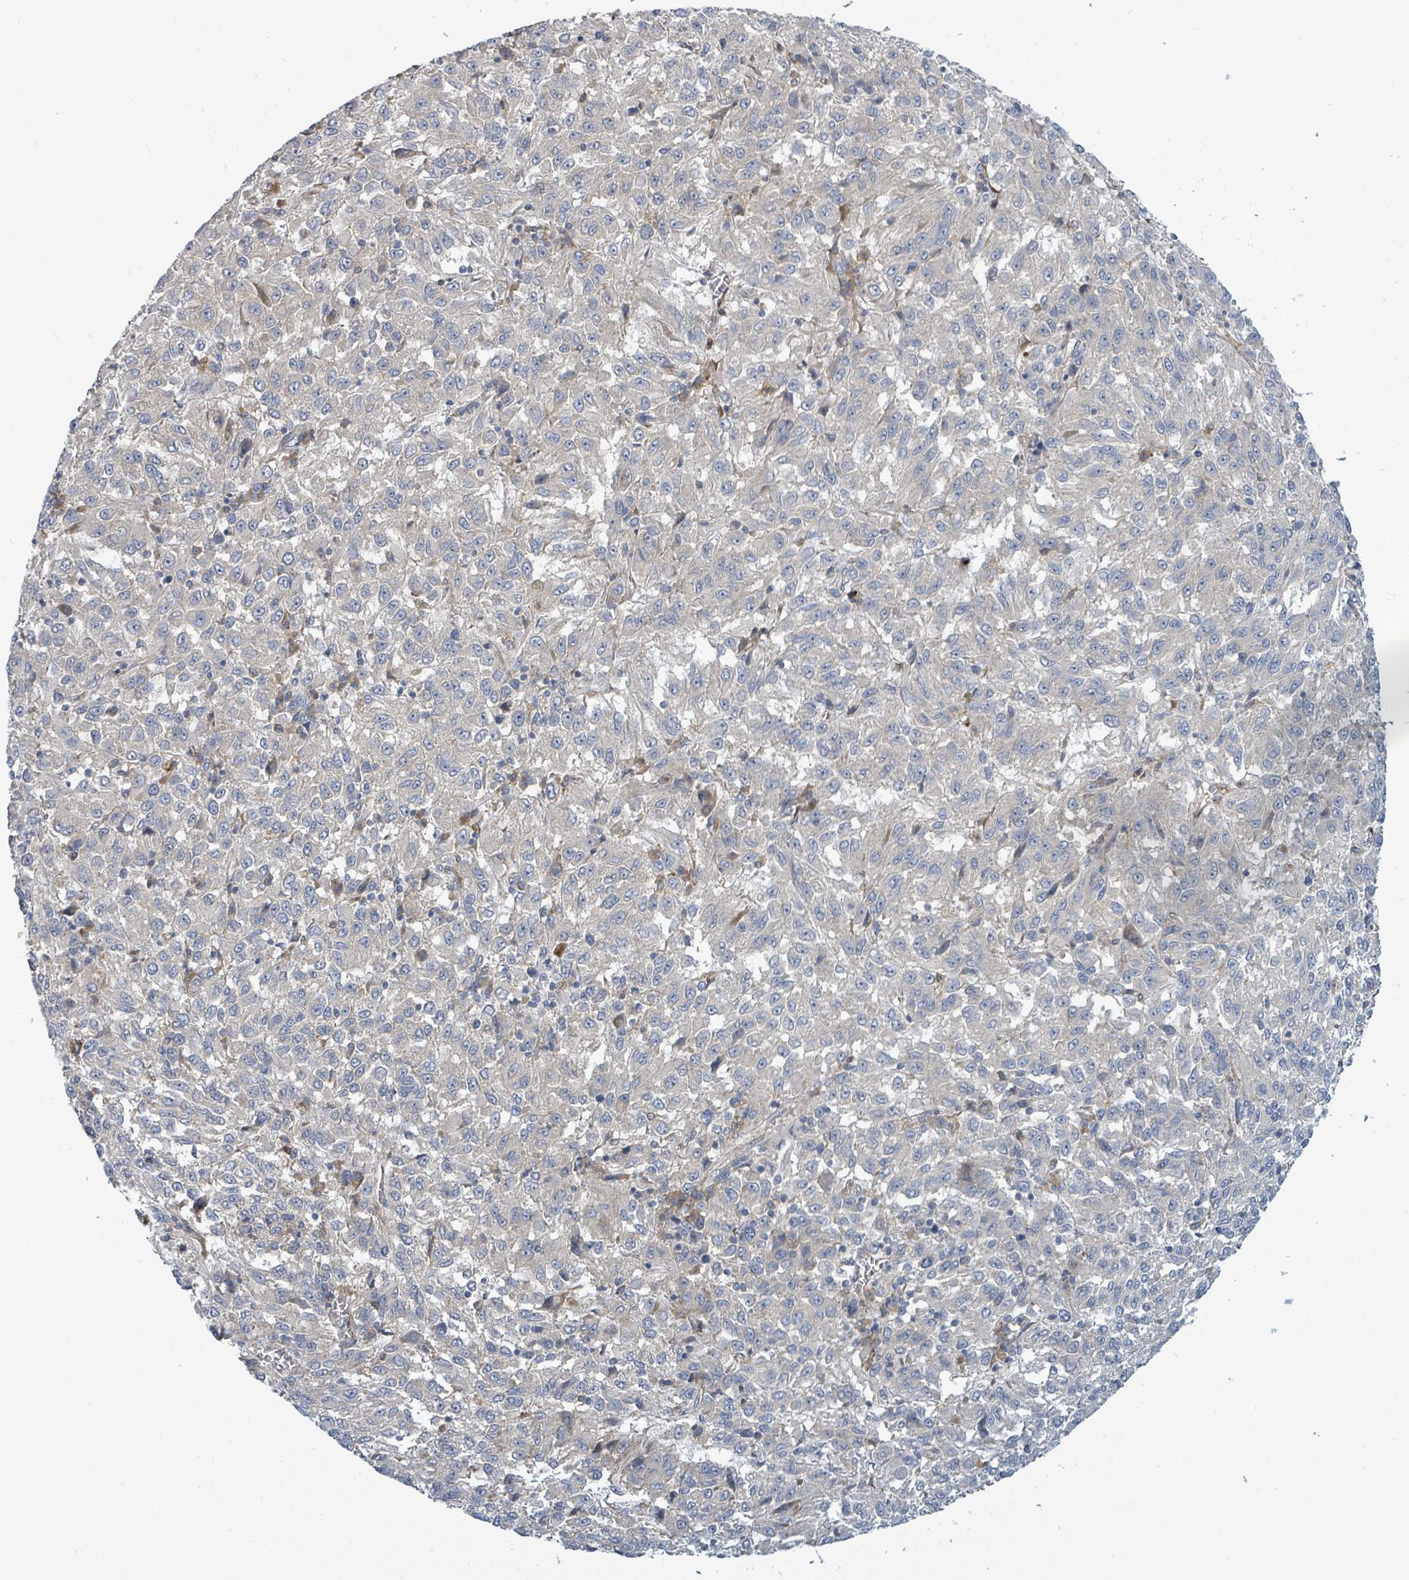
{"staining": {"intensity": "negative", "quantity": "none", "location": "none"}, "tissue": "melanoma", "cell_type": "Tumor cells", "image_type": "cancer", "snomed": [{"axis": "morphology", "description": "Malignant melanoma, Metastatic site"}, {"axis": "topography", "description": "Lung"}], "caption": "Immunohistochemical staining of human malignant melanoma (metastatic site) demonstrates no significant positivity in tumor cells.", "gene": "CFAP210", "patient": {"sex": "male", "age": 64}}